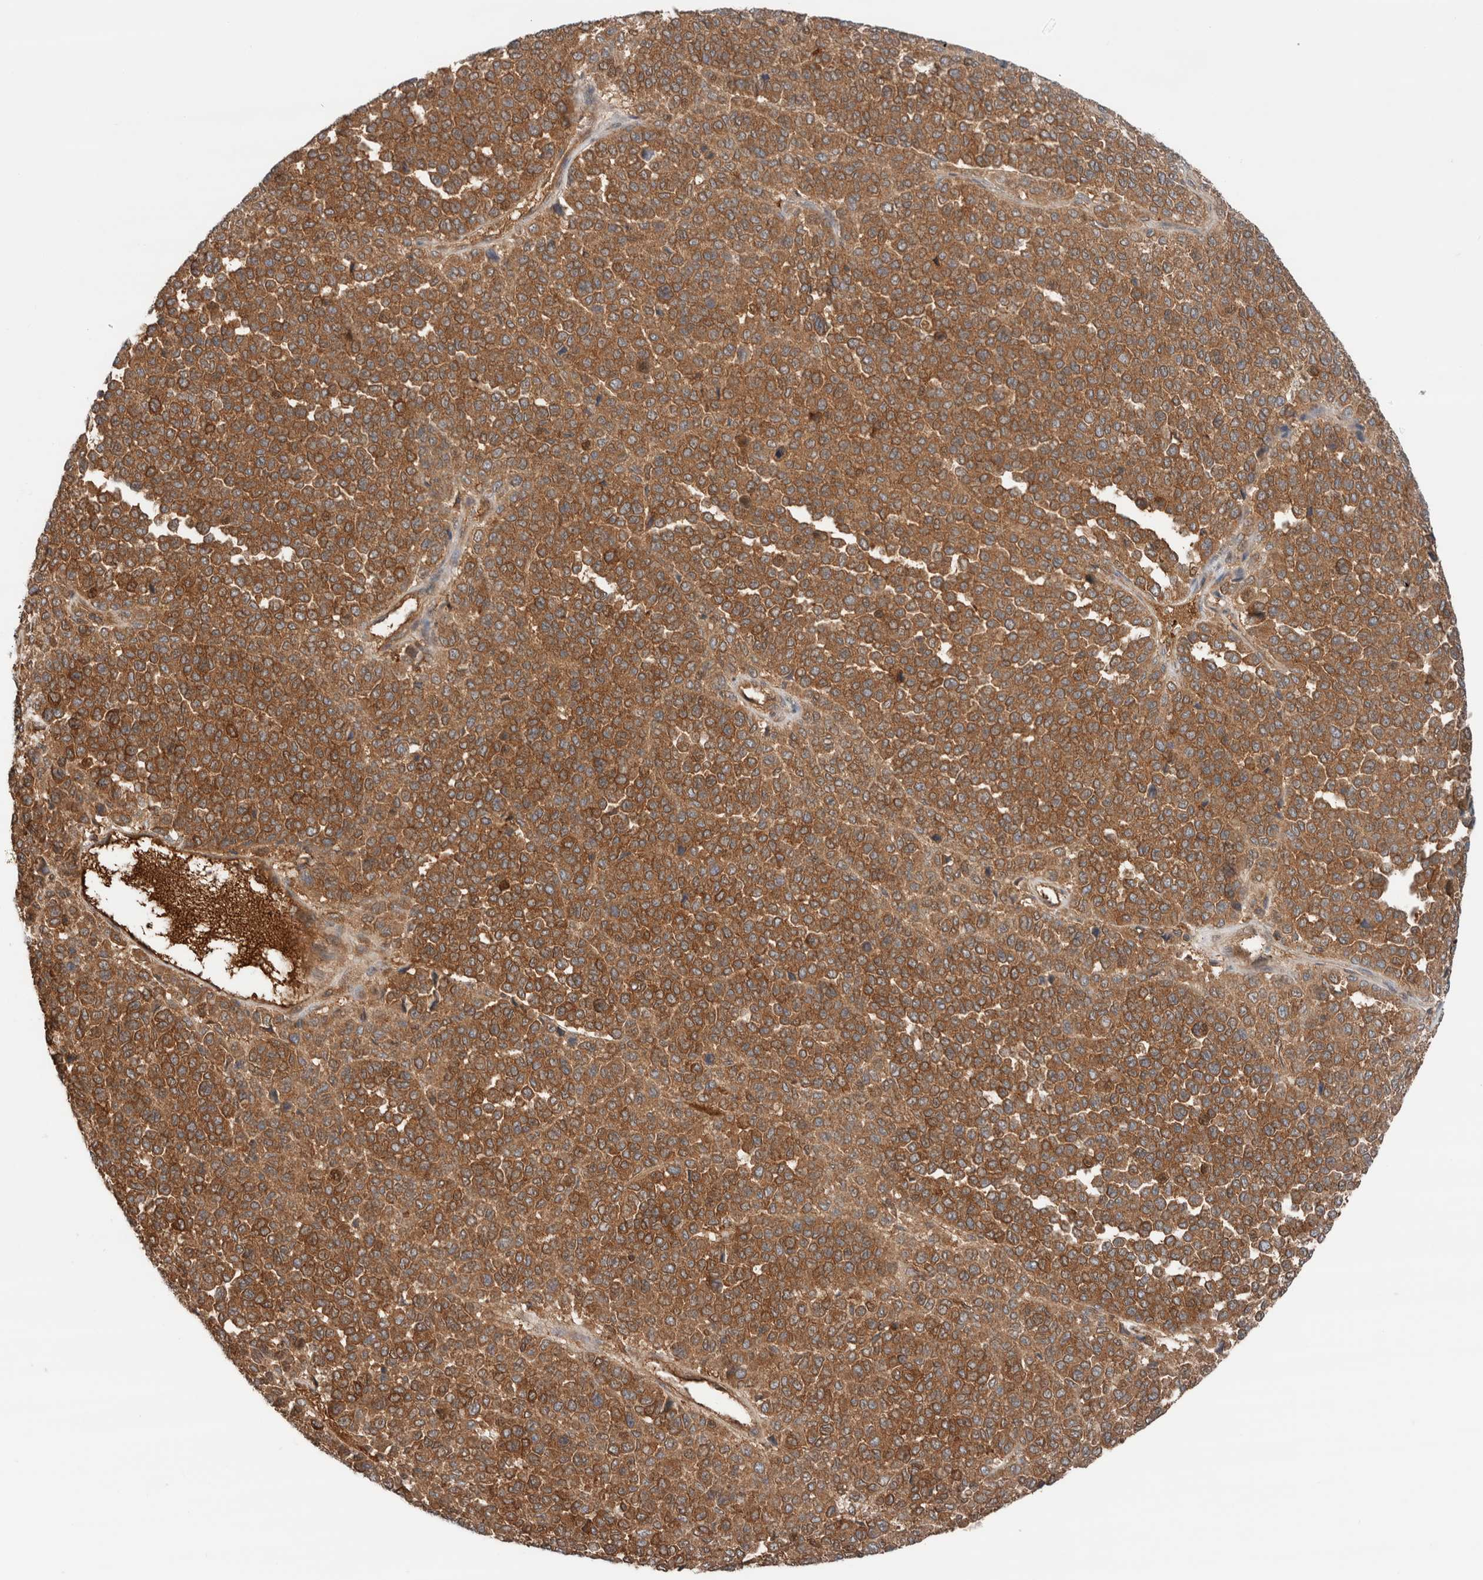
{"staining": {"intensity": "moderate", "quantity": ">75%", "location": "cytoplasmic/membranous"}, "tissue": "melanoma", "cell_type": "Tumor cells", "image_type": "cancer", "snomed": [{"axis": "morphology", "description": "Malignant melanoma, Metastatic site"}, {"axis": "topography", "description": "Pancreas"}], "caption": "Human malignant melanoma (metastatic site) stained with a protein marker shows moderate staining in tumor cells.", "gene": "XPNPEP1", "patient": {"sex": "female", "age": 30}}